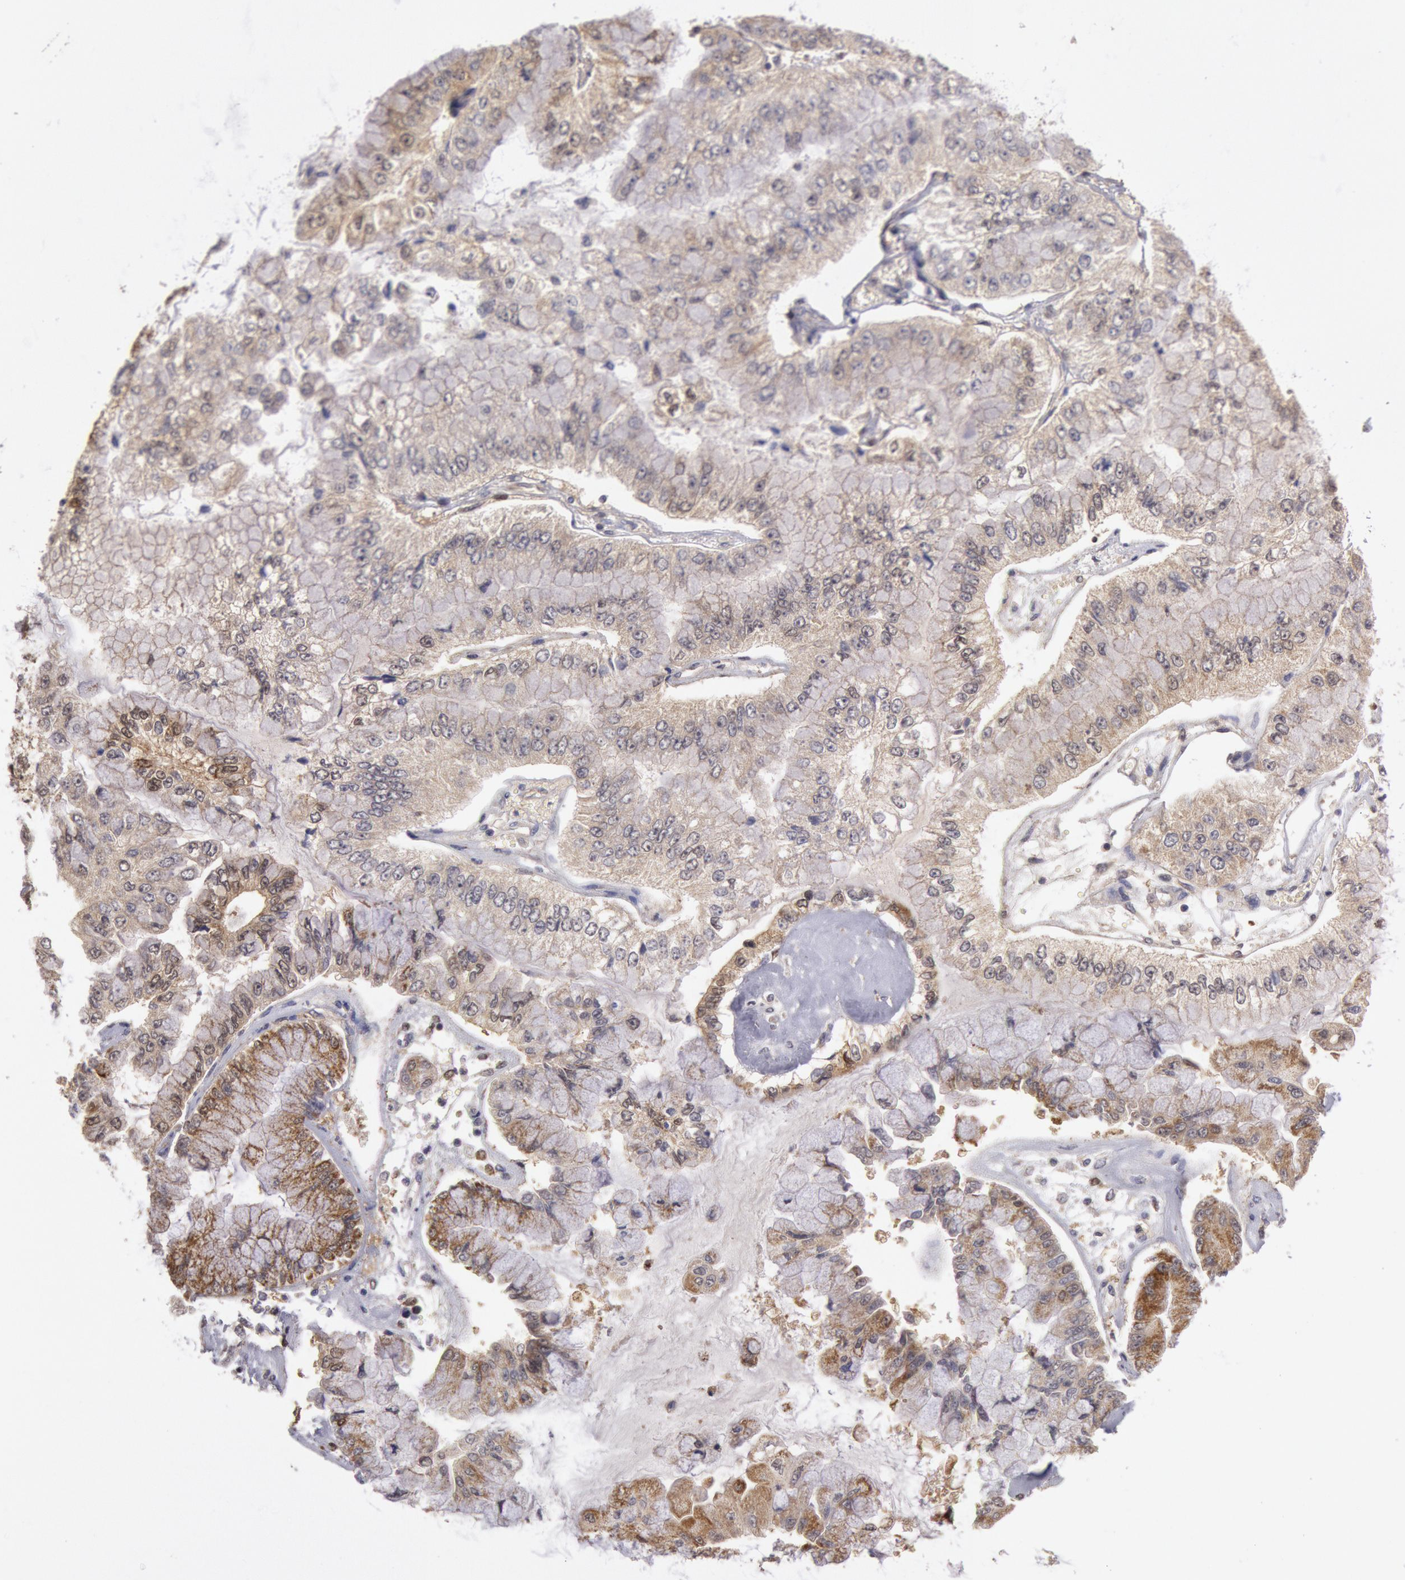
{"staining": {"intensity": "moderate", "quantity": "25%-75%", "location": "cytoplasmic/membranous"}, "tissue": "liver cancer", "cell_type": "Tumor cells", "image_type": "cancer", "snomed": [{"axis": "morphology", "description": "Cholangiocarcinoma"}, {"axis": "topography", "description": "Liver"}], "caption": "A high-resolution image shows immunohistochemistry (IHC) staining of liver cholangiocarcinoma, which shows moderate cytoplasmic/membranous positivity in approximately 25%-75% of tumor cells. (Brightfield microscopy of DAB IHC at high magnification).", "gene": "MPST", "patient": {"sex": "female", "age": 79}}